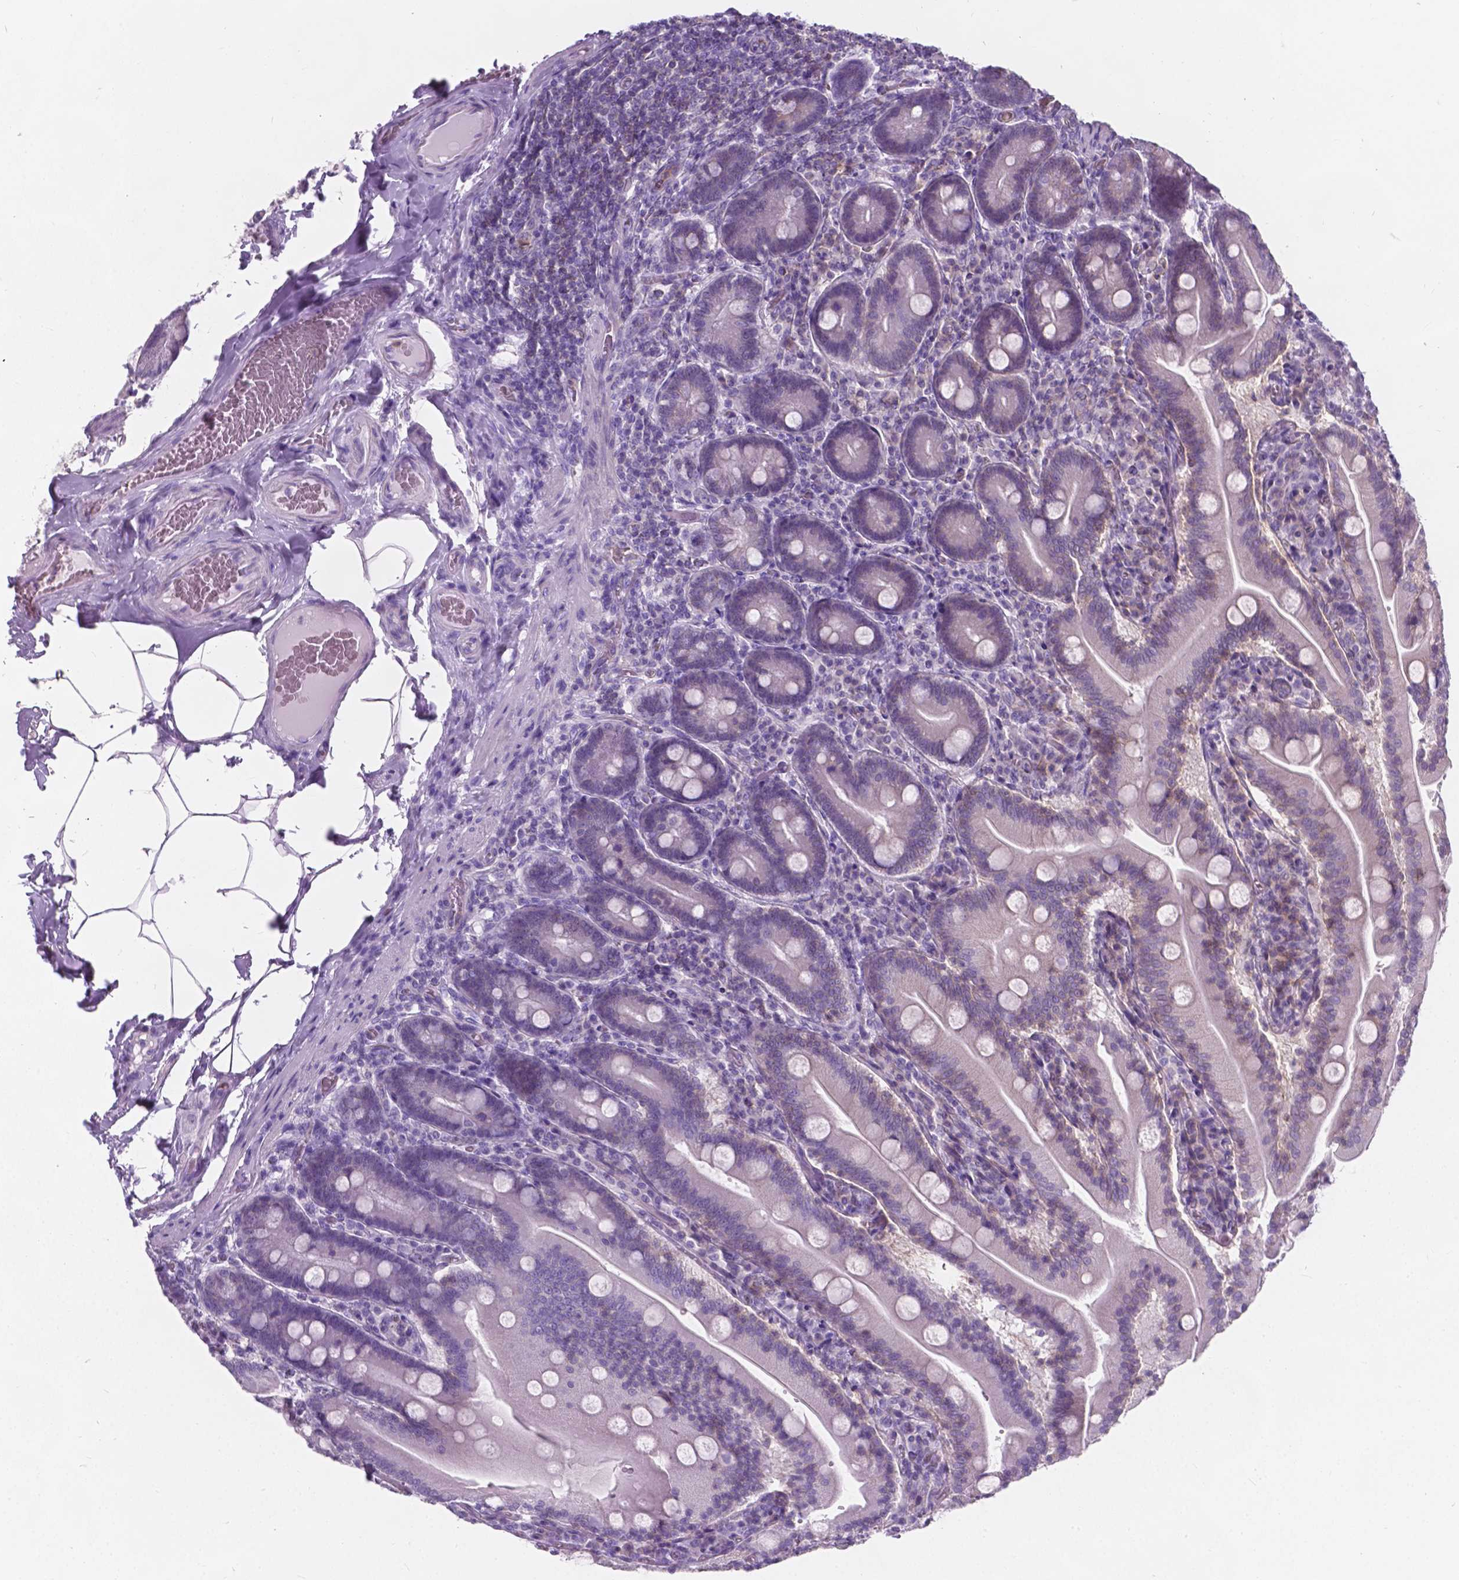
{"staining": {"intensity": "negative", "quantity": "none", "location": "none"}, "tissue": "small intestine", "cell_type": "Glandular cells", "image_type": "normal", "snomed": [{"axis": "morphology", "description": "Normal tissue, NOS"}, {"axis": "topography", "description": "Small intestine"}], "caption": "The histopathology image exhibits no significant expression in glandular cells of small intestine. The staining was performed using DAB (3,3'-diaminobenzidine) to visualize the protein expression in brown, while the nuclei were stained in blue with hematoxylin (Magnification: 20x).", "gene": "KIAA0040", "patient": {"sex": "male", "age": 37}}